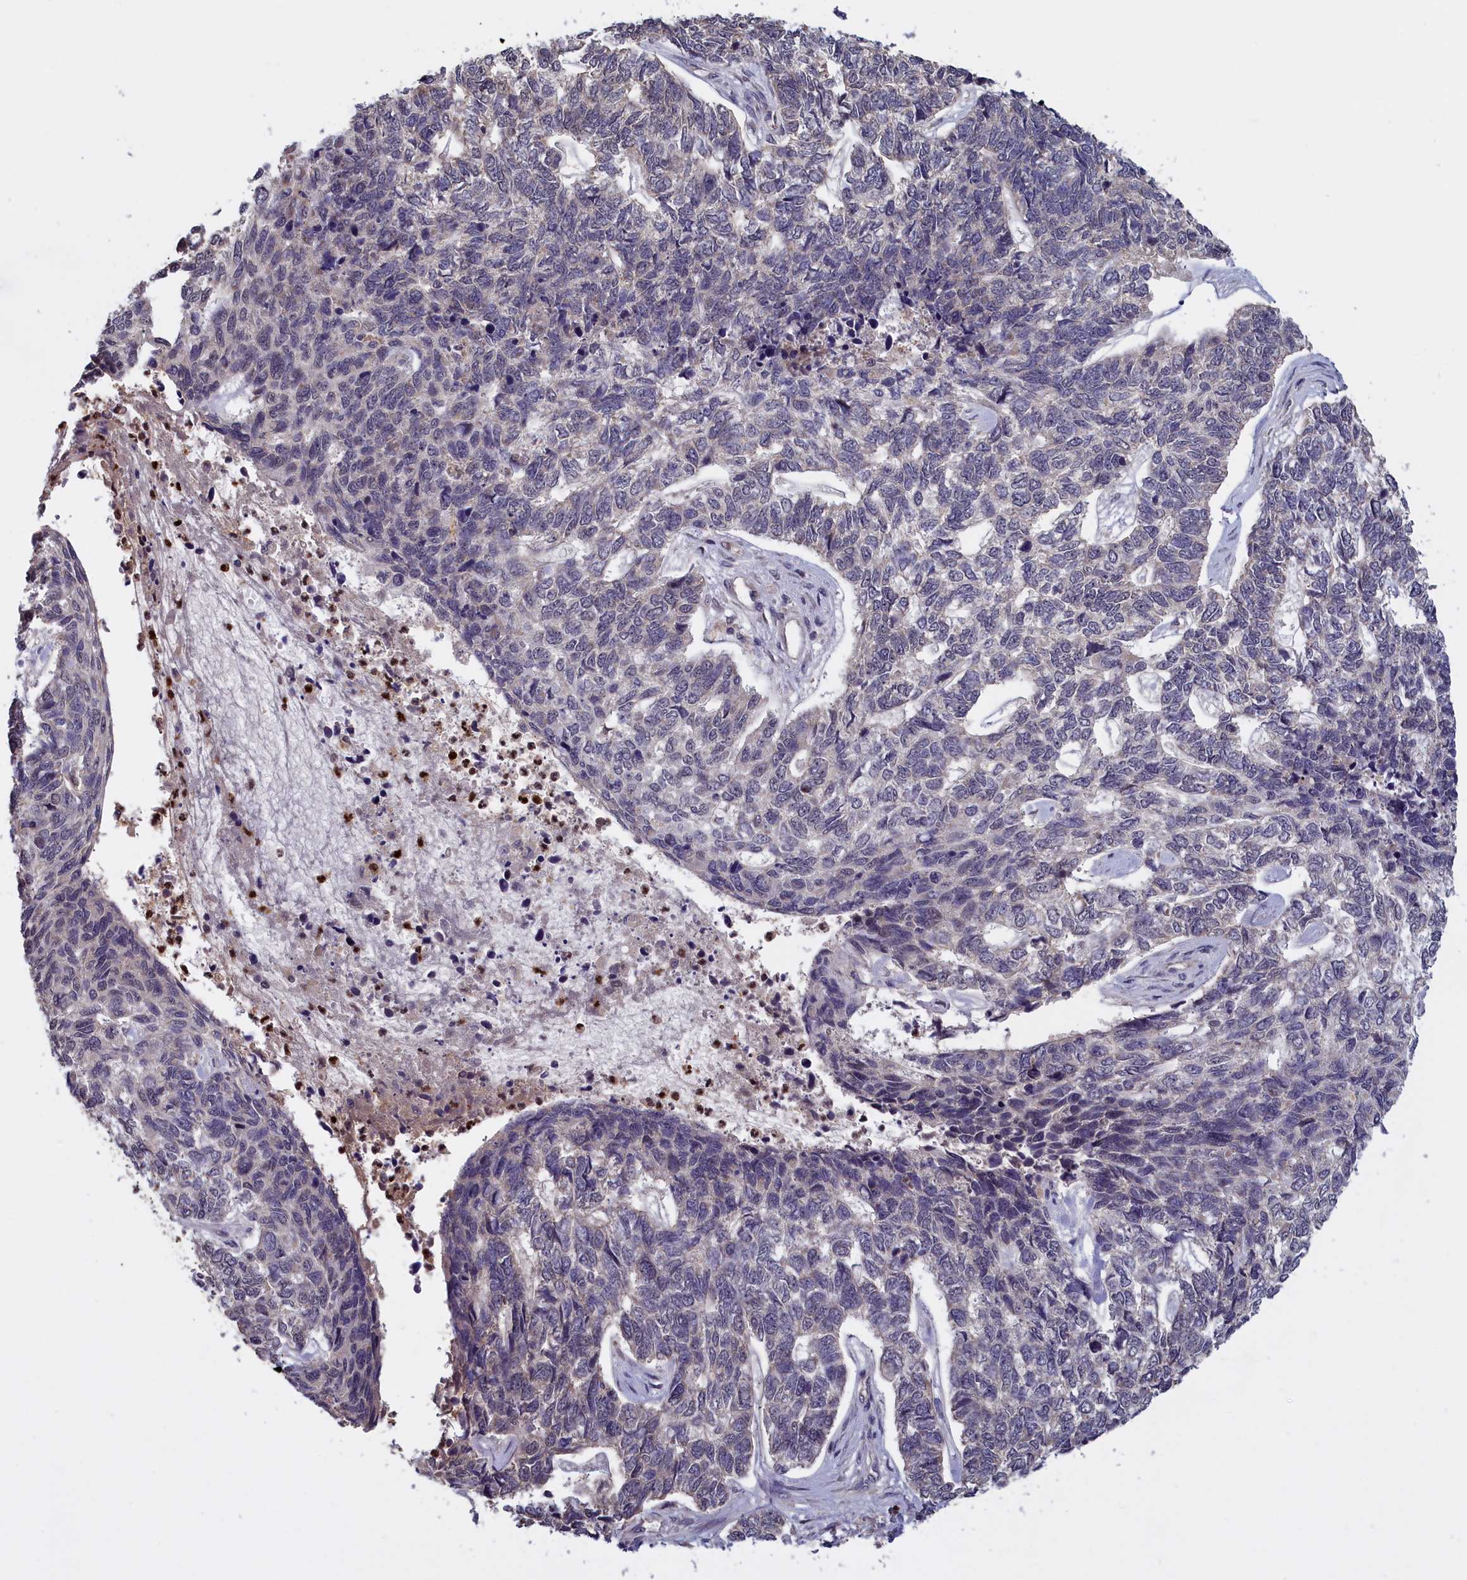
{"staining": {"intensity": "negative", "quantity": "none", "location": "none"}, "tissue": "skin cancer", "cell_type": "Tumor cells", "image_type": "cancer", "snomed": [{"axis": "morphology", "description": "Basal cell carcinoma"}, {"axis": "topography", "description": "Skin"}], "caption": "A histopathology image of human skin cancer (basal cell carcinoma) is negative for staining in tumor cells. (Brightfield microscopy of DAB immunohistochemistry at high magnification).", "gene": "EPB41L4B", "patient": {"sex": "female", "age": 65}}